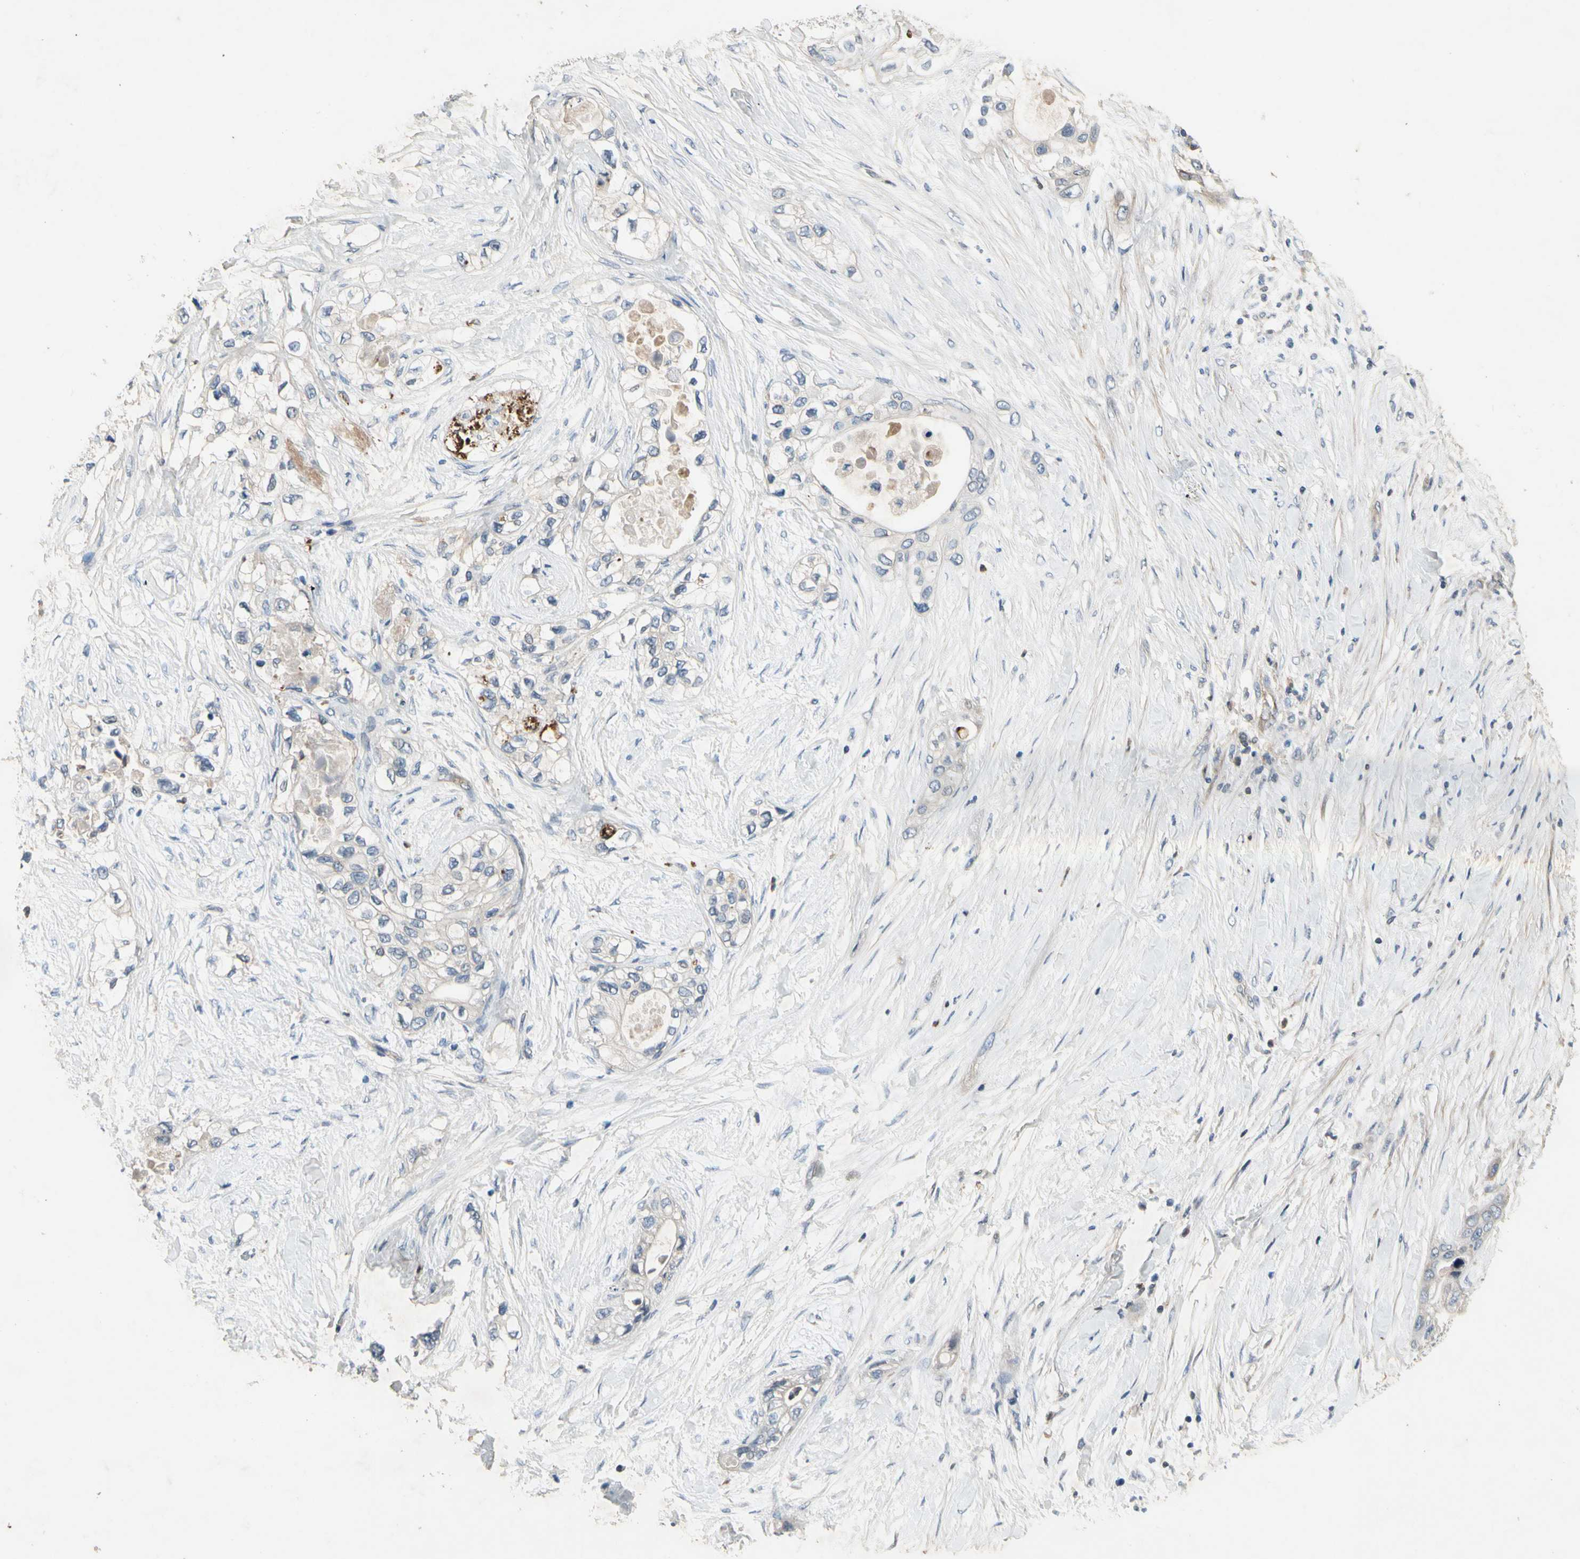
{"staining": {"intensity": "negative", "quantity": "none", "location": "none"}, "tissue": "pancreatic cancer", "cell_type": "Tumor cells", "image_type": "cancer", "snomed": [{"axis": "morphology", "description": "Adenocarcinoma, NOS"}, {"axis": "topography", "description": "Pancreas"}], "caption": "Immunohistochemistry photomicrograph of neoplastic tissue: pancreatic cancer (adenocarcinoma) stained with DAB shows no significant protein expression in tumor cells.", "gene": "CRTAC1", "patient": {"sex": "female", "age": 70}}